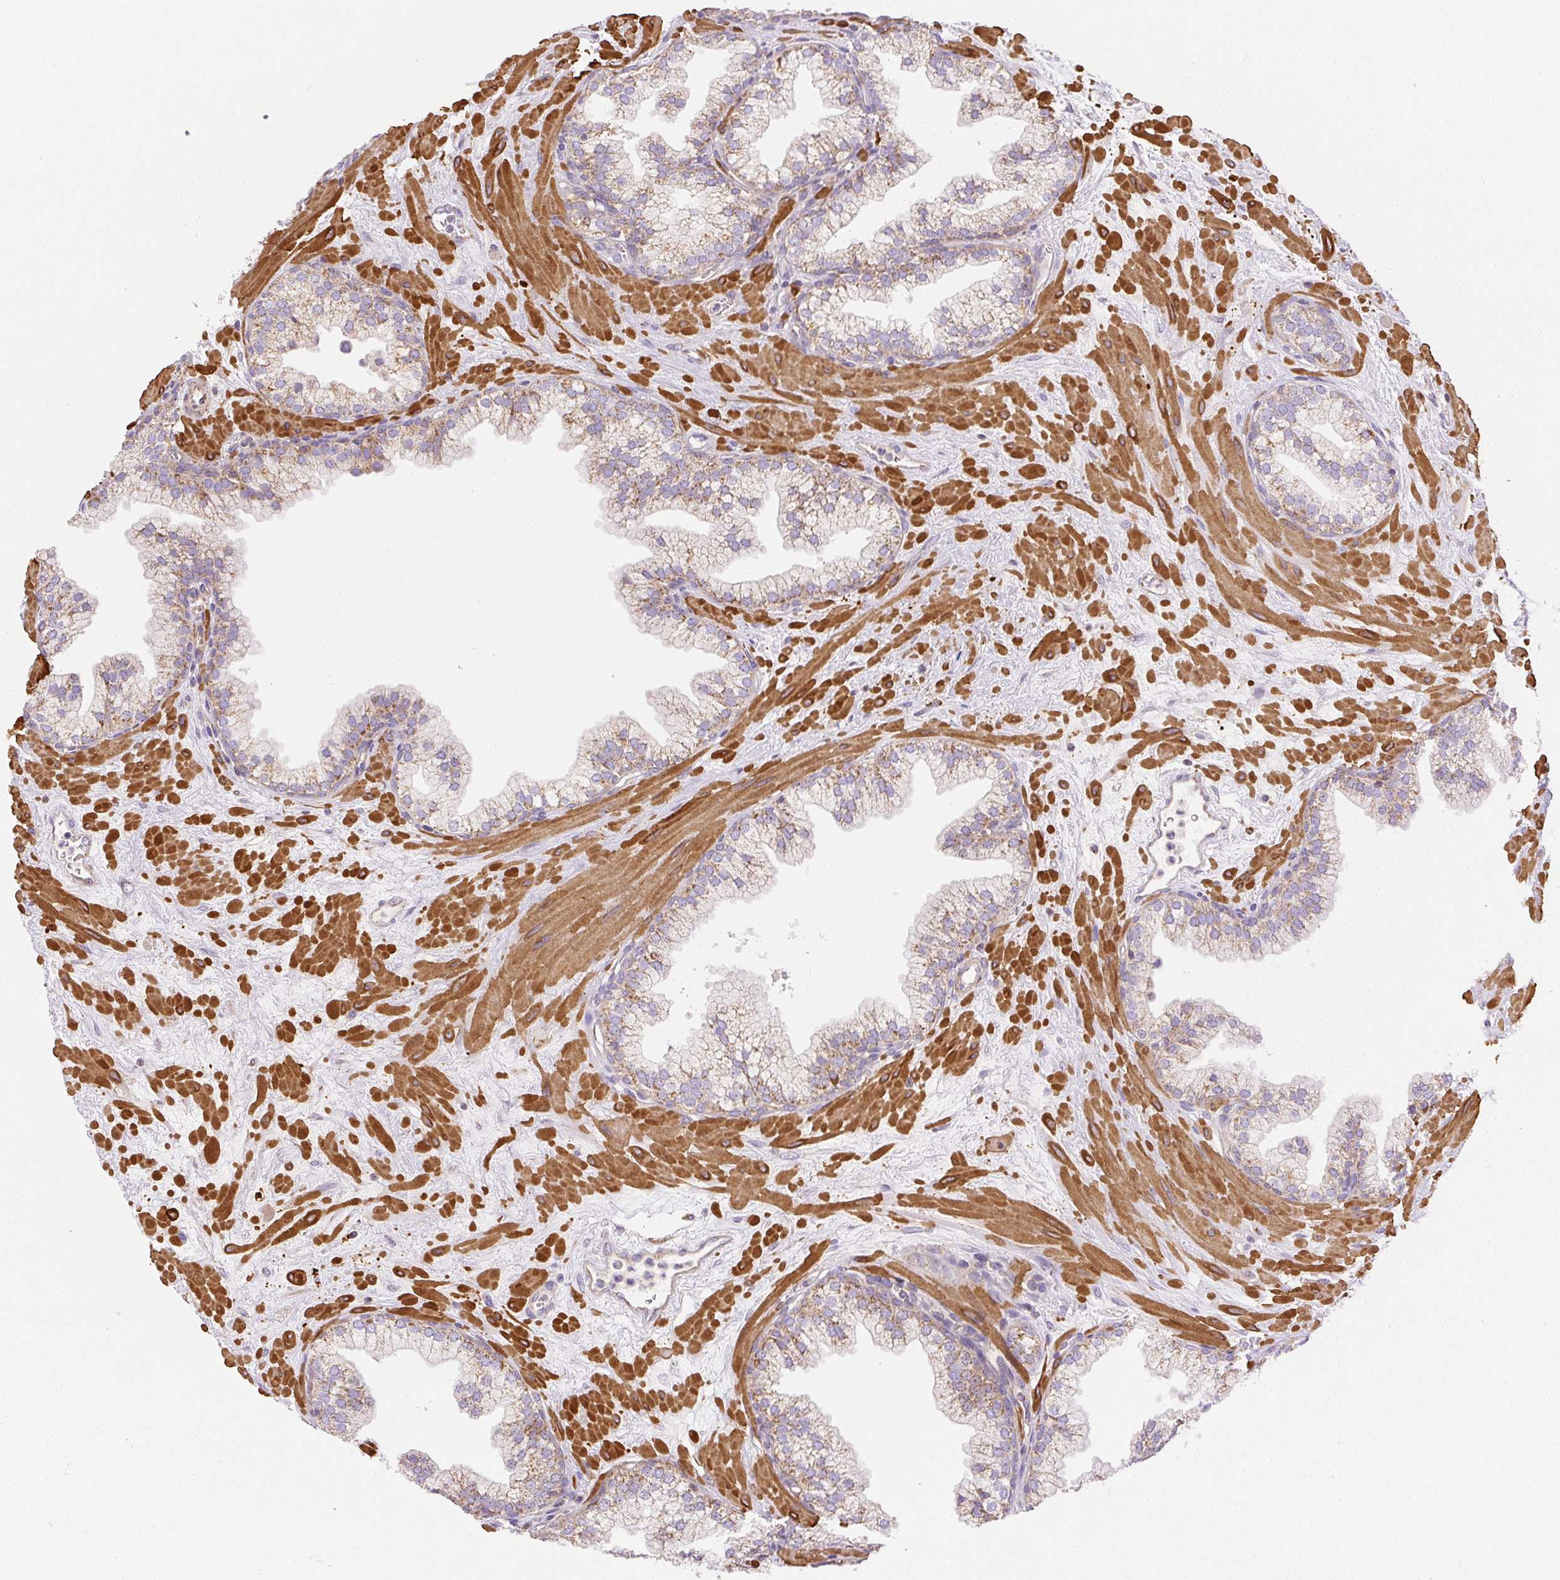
{"staining": {"intensity": "moderate", "quantity": ">75%", "location": "cytoplasmic/membranous"}, "tissue": "prostate", "cell_type": "Glandular cells", "image_type": "normal", "snomed": [{"axis": "morphology", "description": "Normal tissue, NOS"}, {"axis": "topography", "description": "Prostate"}, {"axis": "topography", "description": "Peripheral nerve tissue"}], "caption": "A high-resolution micrograph shows immunohistochemistry (IHC) staining of unremarkable prostate, which exhibits moderate cytoplasmic/membranous expression in about >75% of glandular cells.", "gene": "NDUFAF2", "patient": {"sex": "male", "age": 61}}